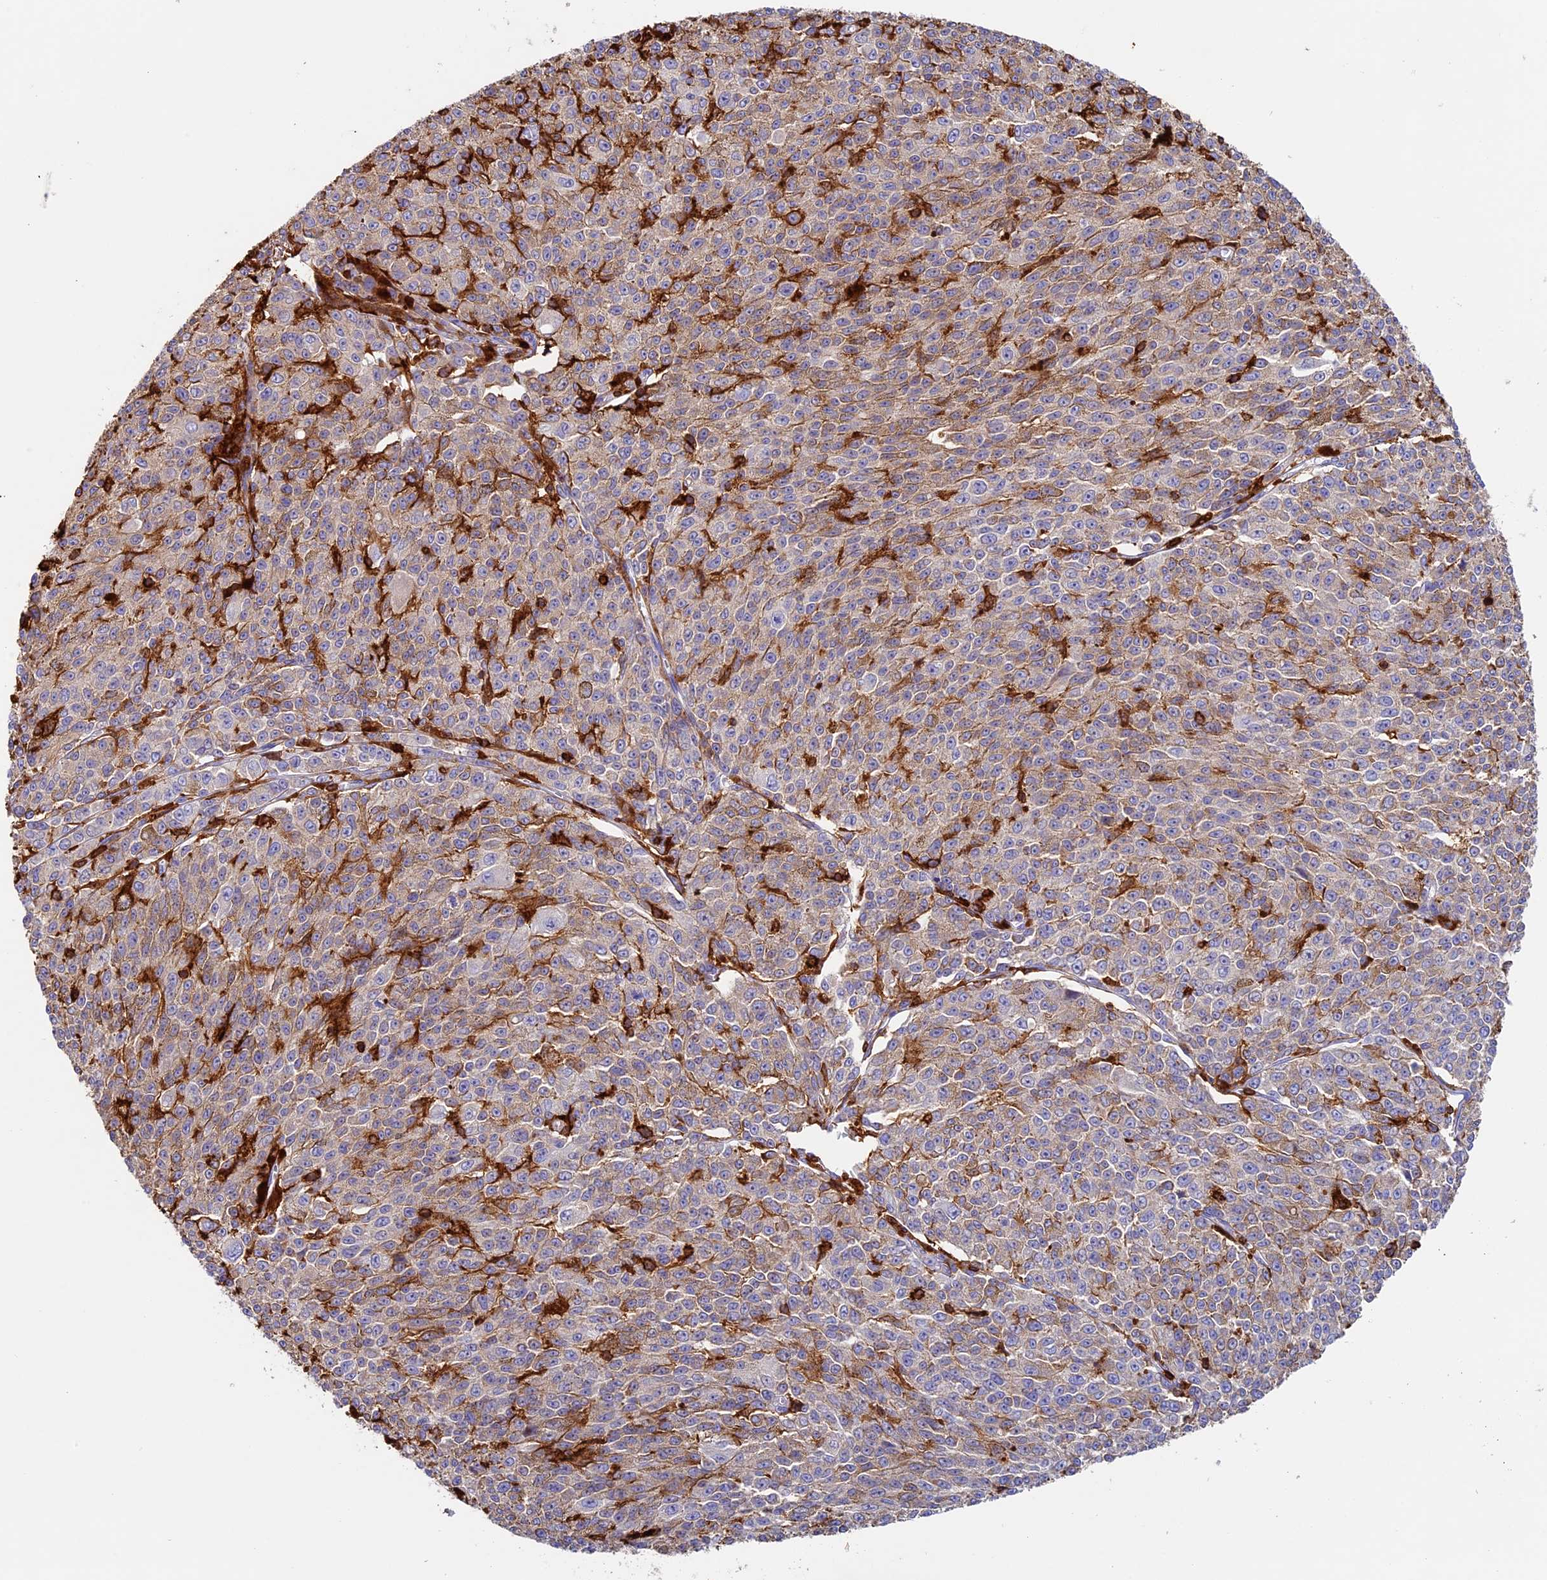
{"staining": {"intensity": "moderate", "quantity": "25%-75%", "location": "cytoplasmic/membranous"}, "tissue": "melanoma", "cell_type": "Tumor cells", "image_type": "cancer", "snomed": [{"axis": "morphology", "description": "Malignant melanoma, NOS"}, {"axis": "topography", "description": "Skin"}], "caption": "Protein staining displays moderate cytoplasmic/membranous expression in approximately 25%-75% of tumor cells in malignant melanoma.", "gene": "ADAT1", "patient": {"sex": "female", "age": 52}}